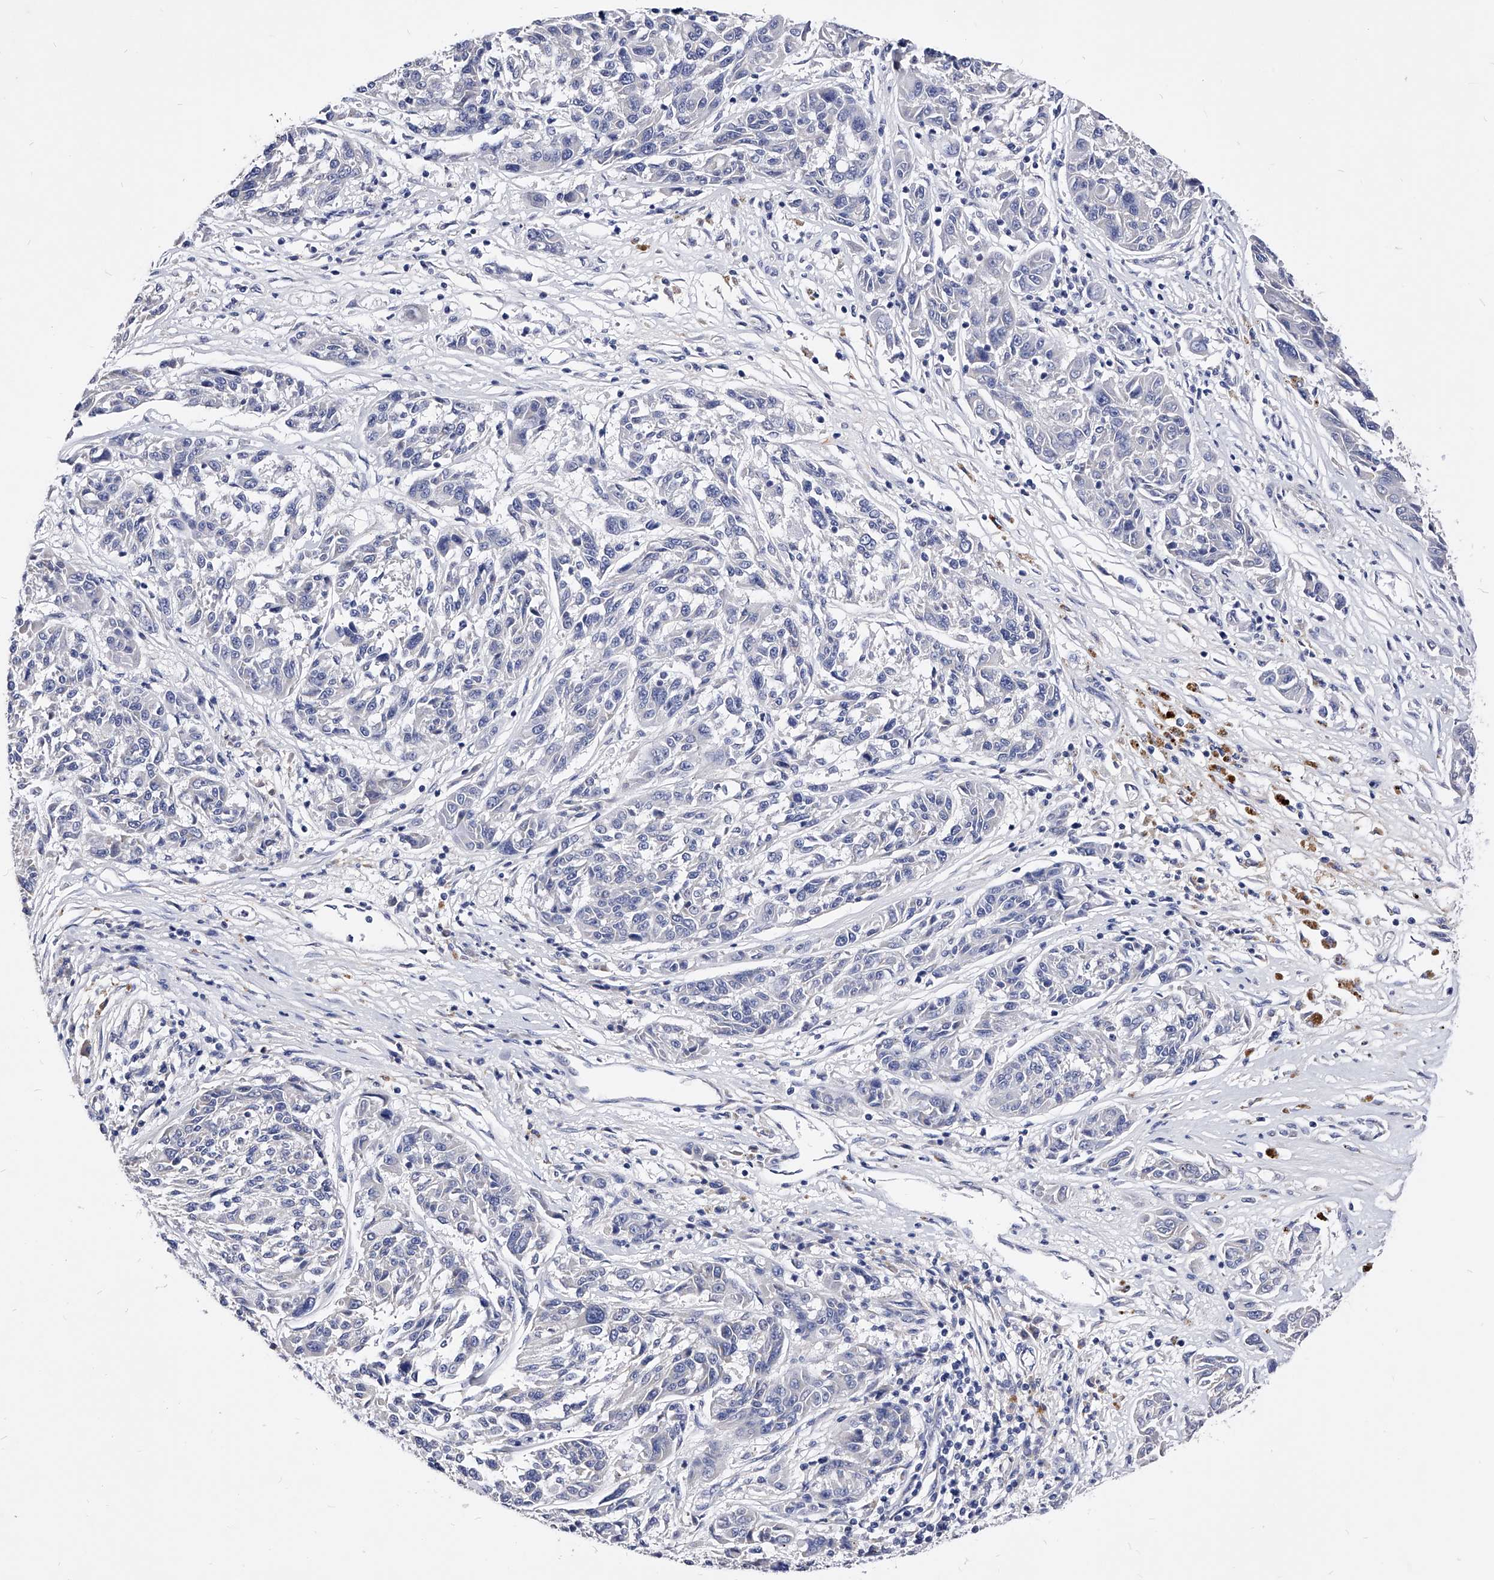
{"staining": {"intensity": "negative", "quantity": "none", "location": "none"}, "tissue": "melanoma", "cell_type": "Tumor cells", "image_type": "cancer", "snomed": [{"axis": "morphology", "description": "Malignant melanoma, NOS"}, {"axis": "topography", "description": "Skin"}], "caption": "Protein analysis of malignant melanoma shows no significant expression in tumor cells. (Brightfield microscopy of DAB immunohistochemistry at high magnification).", "gene": "ZNF529", "patient": {"sex": "male", "age": 53}}